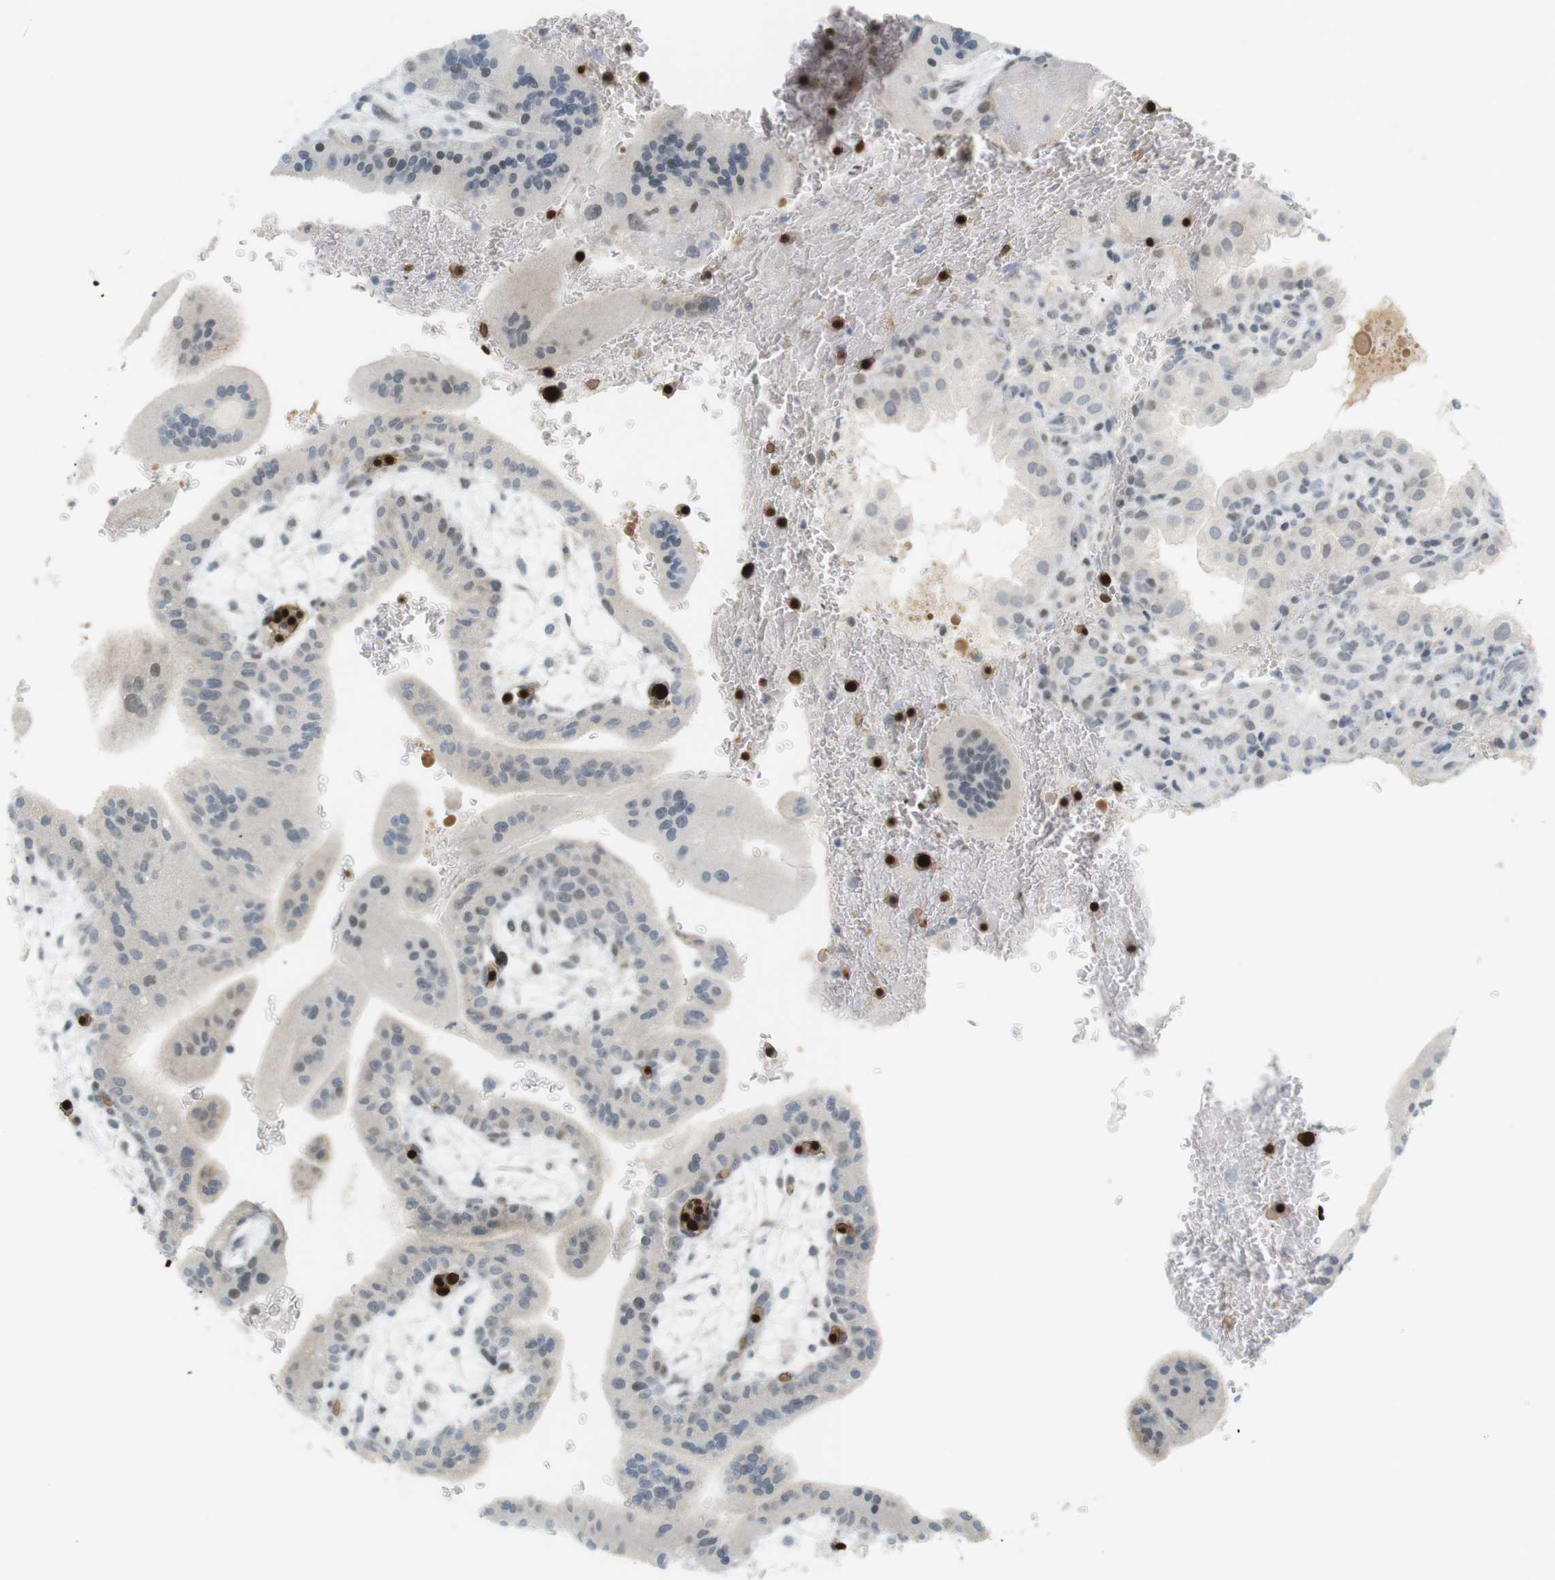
{"staining": {"intensity": "weak", "quantity": "<25%", "location": "nuclear"}, "tissue": "placenta", "cell_type": "Decidual cells", "image_type": "normal", "snomed": [{"axis": "morphology", "description": "Normal tissue, NOS"}, {"axis": "topography", "description": "Placenta"}], "caption": "Placenta was stained to show a protein in brown. There is no significant staining in decidual cells. The staining is performed using DAB brown chromogen with nuclei counter-stained in using hematoxylin.", "gene": "DMC1", "patient": {"sex": "female", "age": 35}}